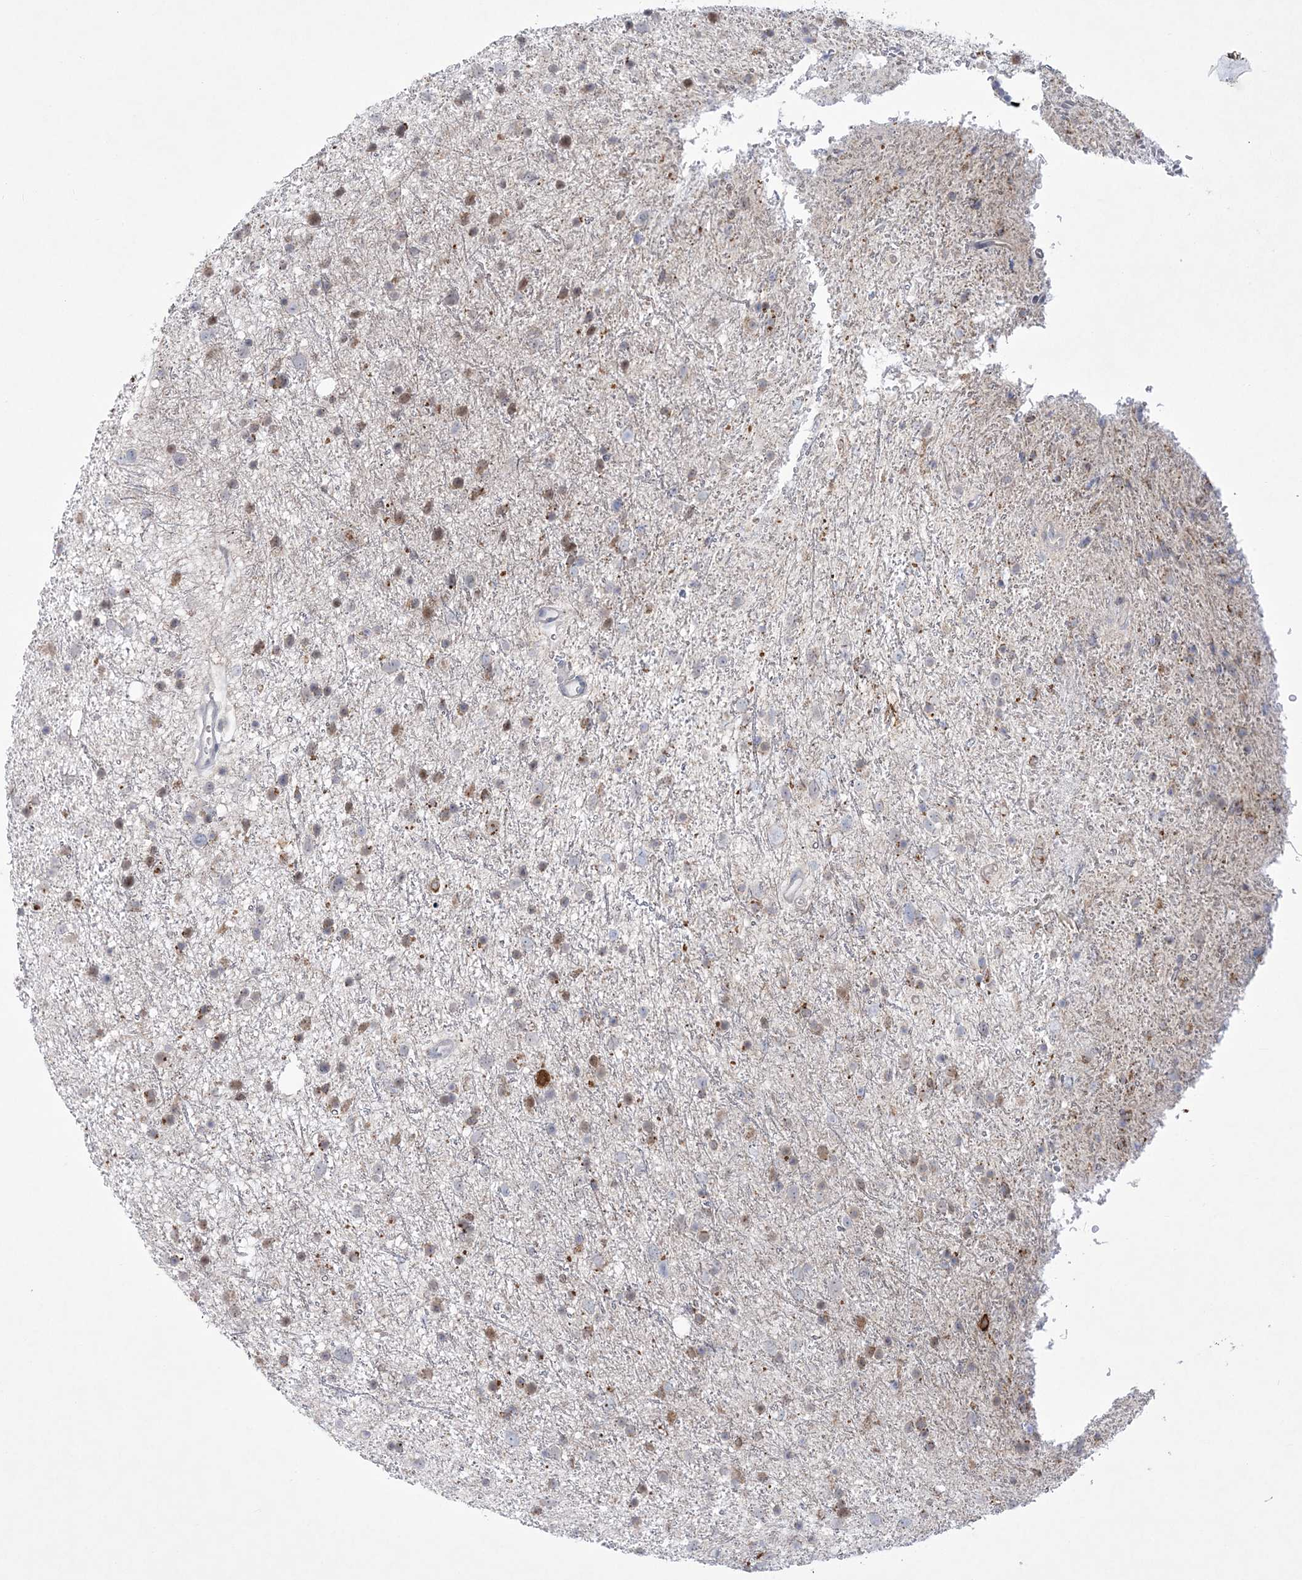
{"staining": {"intensity": "weak", "quantity": "<25%", "location": "nuclear"}, "tissue": "glioma", "cell_type": "Tumor cells", "image_type": "cancer", "snomed": [{"axis": "morphology", "description": "Glioma, malignant, Low grade"}, {"axis": "topography", "description": "Cerebral cortex"}], "caption": "Glioma was stained to show a protein in brown. There is no significant expression in tumor cells. (DAB immunohistochemistry (IHC), high magnification).", "gene": "WDR27", "patient": {"sex": "female", "age": 39}}